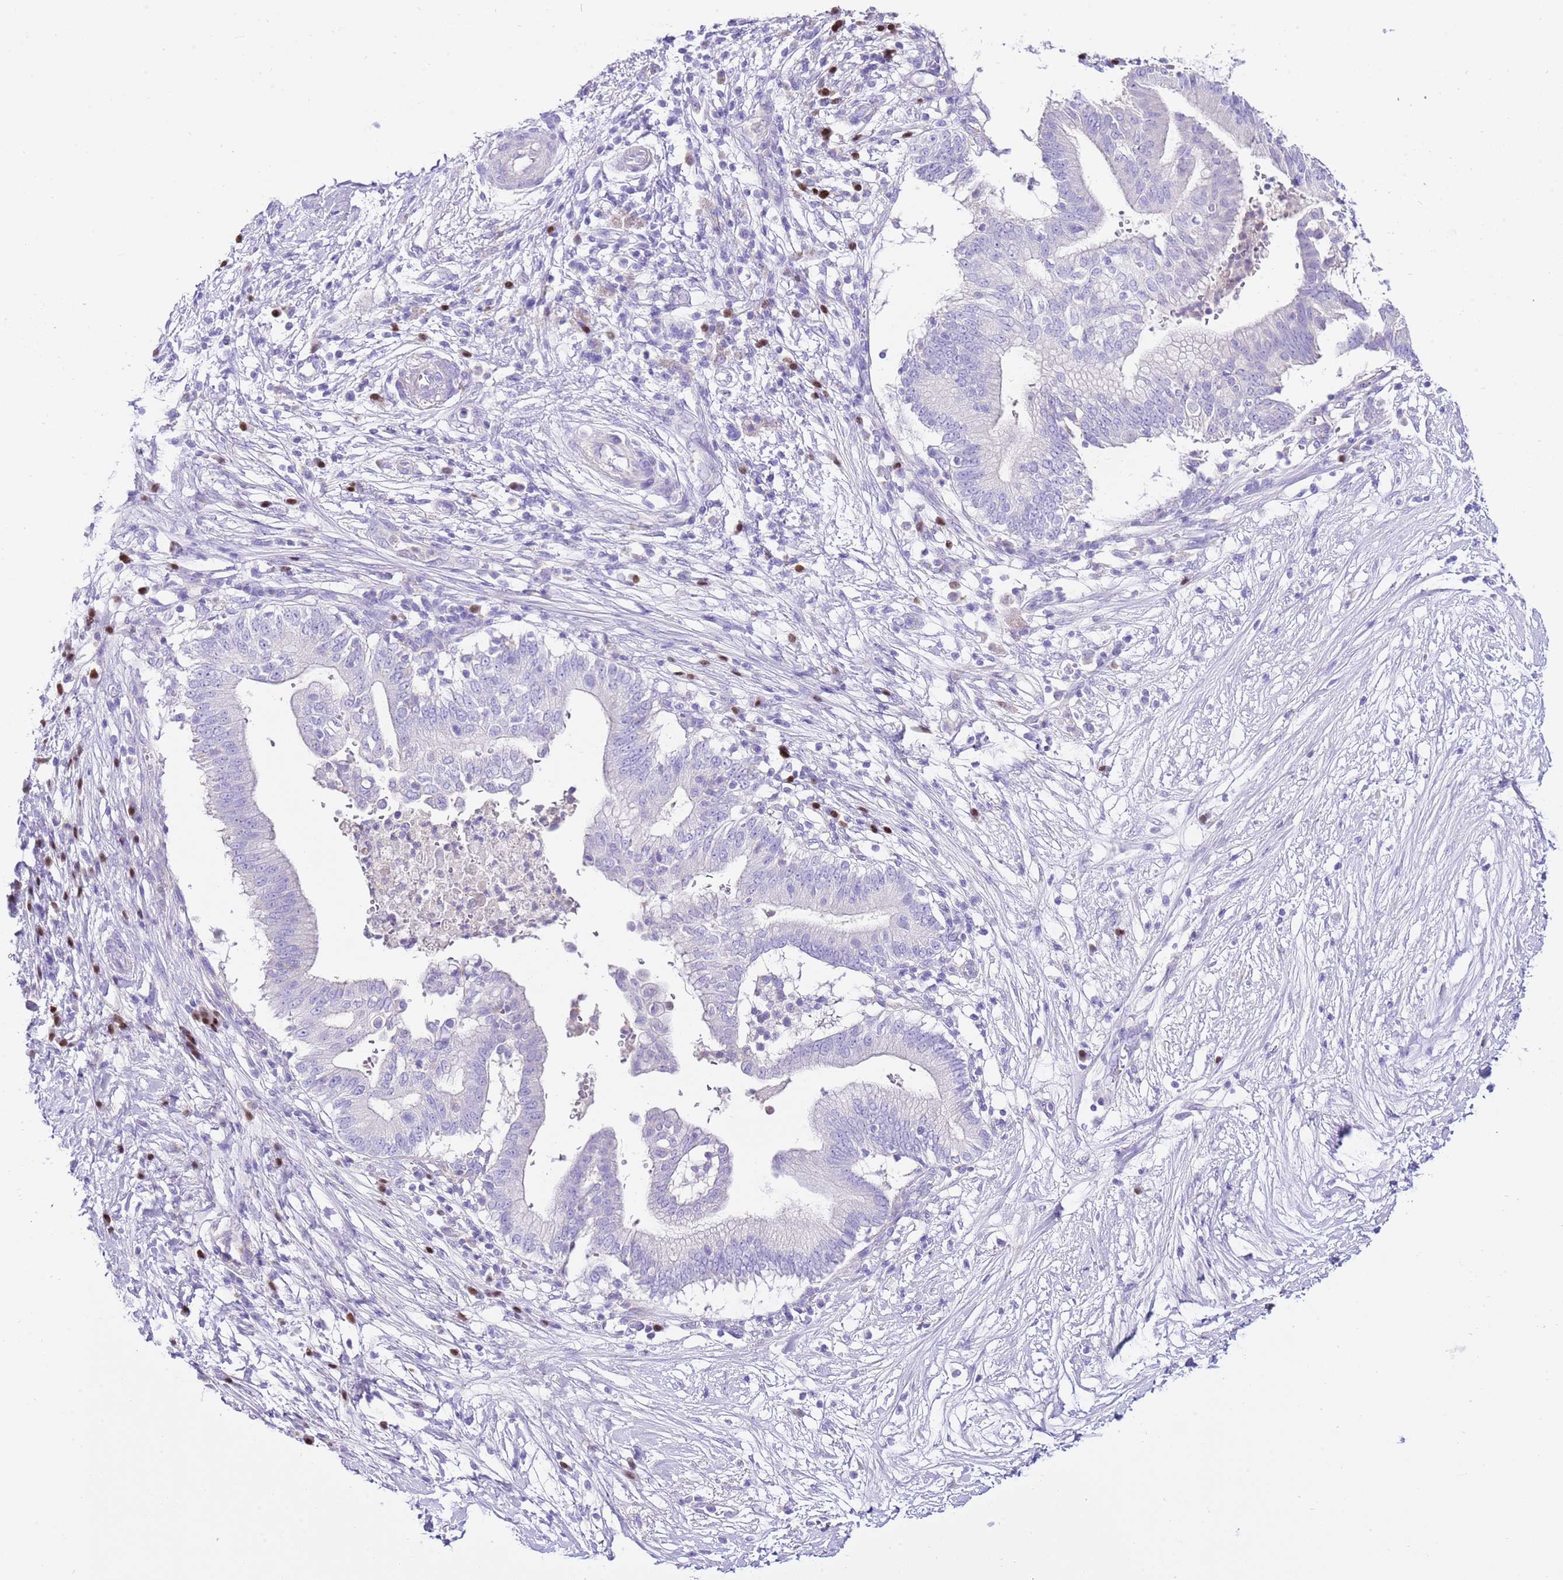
{"staining": {"intensity": "negative", "quantity": "none", "location": "none"}, "tissue": "pancreatic cancer", "cell_type": "Tumor cells", "image_type": "cancer", "snomed": [{"axis": "morphology", "description": "Adenocarcinoma, NOS"}, {"axis": "topography", "description": "Pancreas"}], "caption": "This is a histopathology image of immunohistochemistry (IHC) staining of pancreatic cancer, which shows no positivity in tumor cells. The staining is performed using DAB brown chromogen with nuclei counter-stained in using hematoxylin.", "gene": "BHLHA15", "patient": {"sex": "male", "age": 68}}